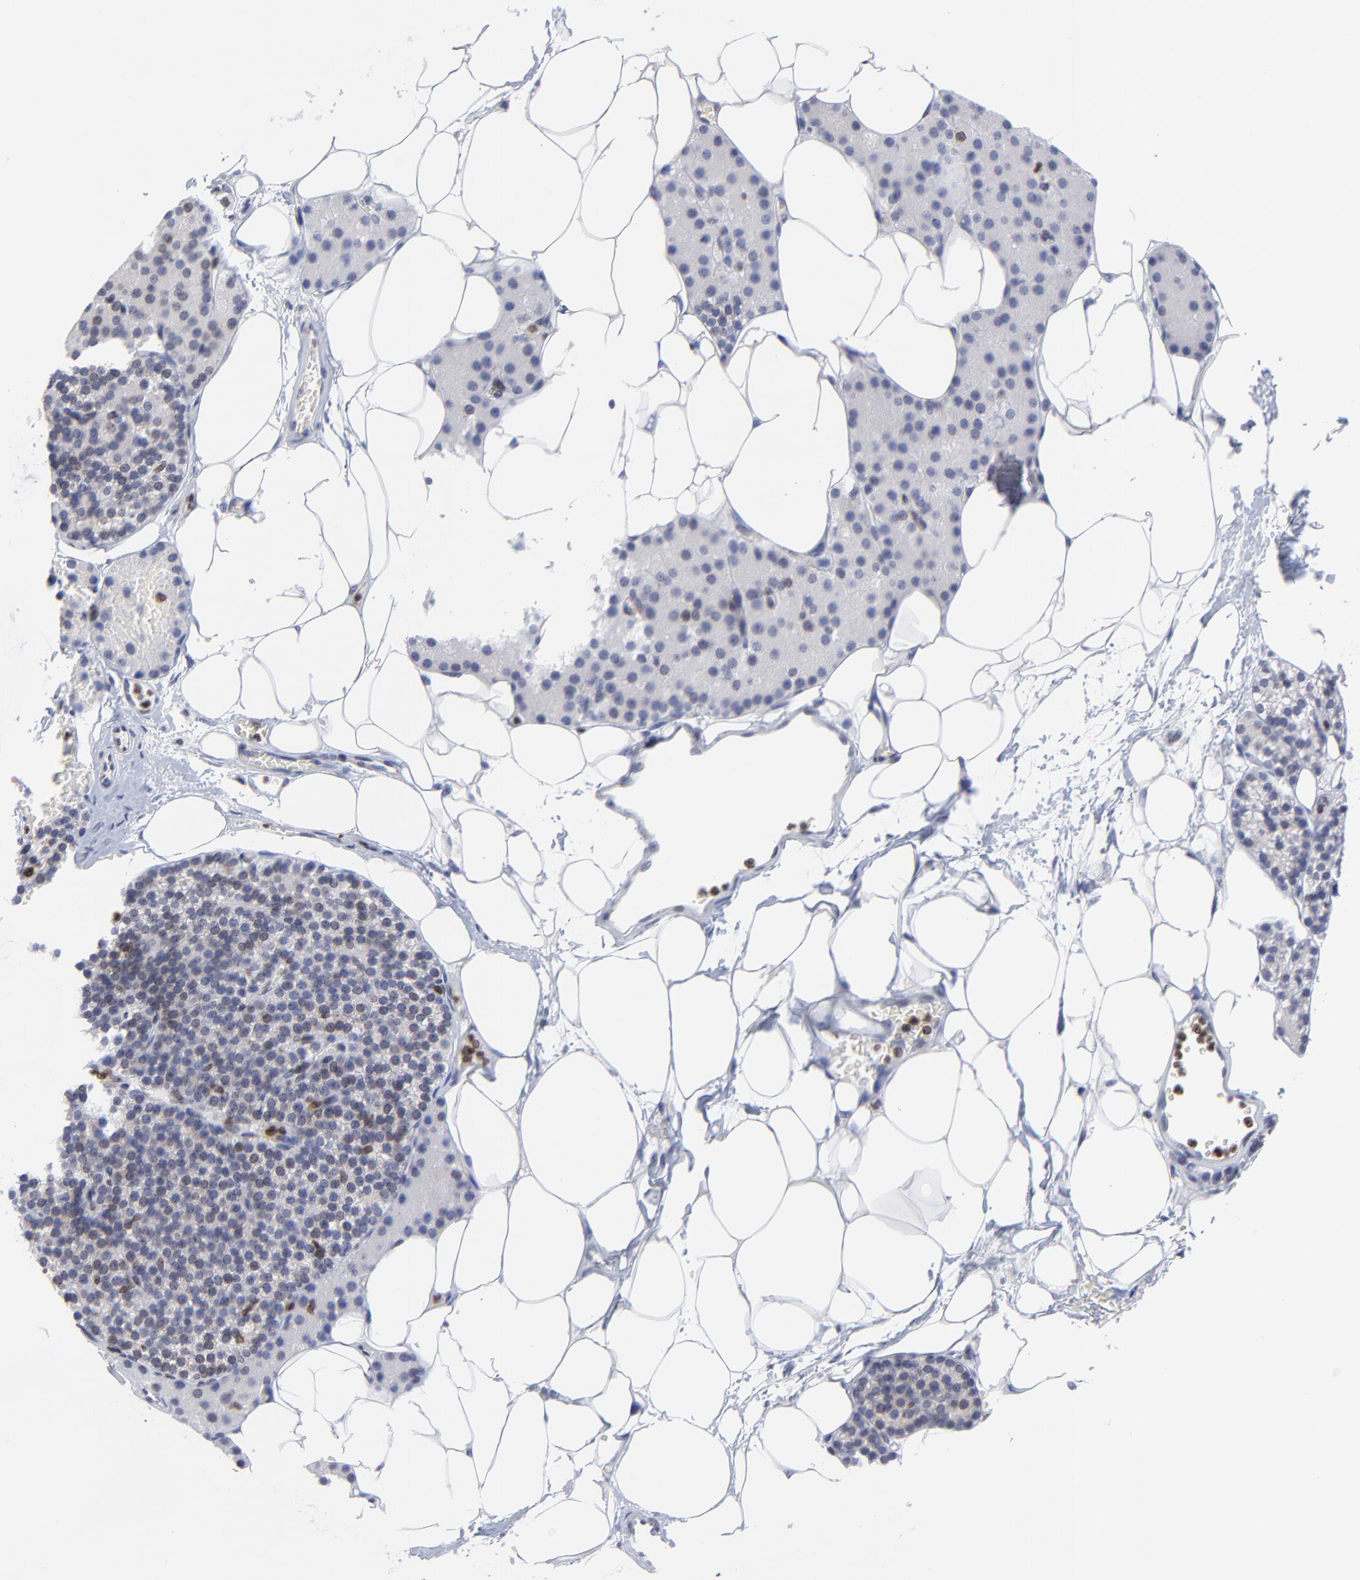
{"staining": {"intensity": "negative", "quantity": "none", "location": "none"}, "tissue": "skeletal muscle", "cell_type": "Myocytes", "image_type": "normal", "snomed": [{"axis": "morphology", "description": "Normal tissue, NOS"}, {"axis": "topography", "description": "Skeletal muscle"}, {"axis": "topography", "description": "Parathyroid gland"}], "caption": "This histopathology image is of normal skeletal muscle stained with IHC to label a protein in brown with the nuclei are counter-stained blue. There is no staining in myocytes.", "gene": "THAP7", "patient": {"sex": "female", "age": 37}}